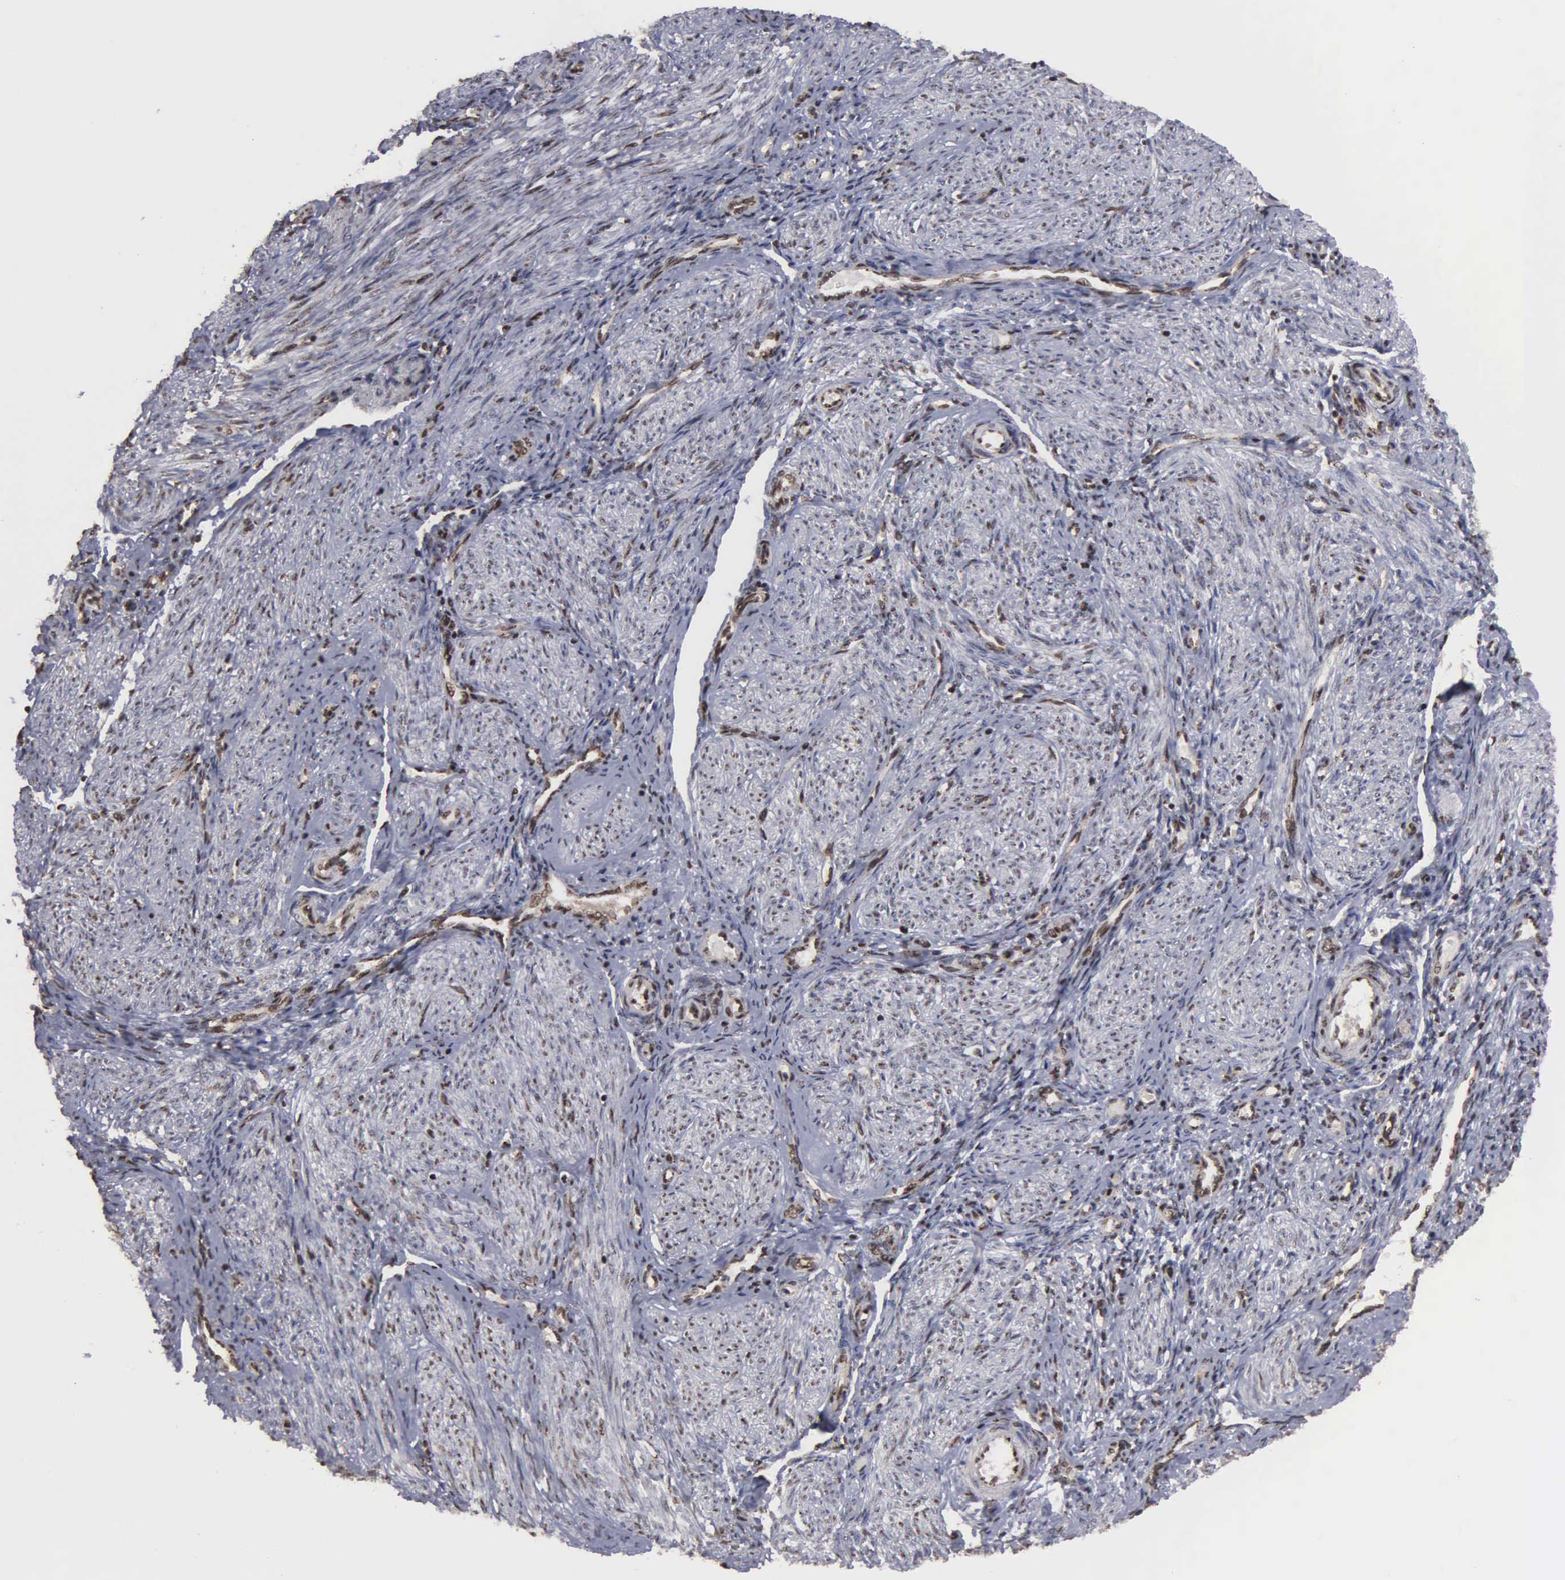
{"staining": {"intensity": "strong", "quantity": "25%-75%", "location": "nuclear"}, "tissue": "endometrium", "cell_type": "Cells in endometrial stroma", "image_type": "normal", "snomed": [{"axis": "morphology", "description": "Normal tissue, NOS"}, {"axis": "topography", "description": "Endometrium"}], "caption": "This micrograph displays normal endometrium stained with immunohistochemistry to label a protein in brown. The nuclear of cells in endometrial stroma show strong positivity for the protein. Nuclei are counter-stained blue.", "gene": "GTF2A1", "patient": {"sex": "female", "age": 36}}